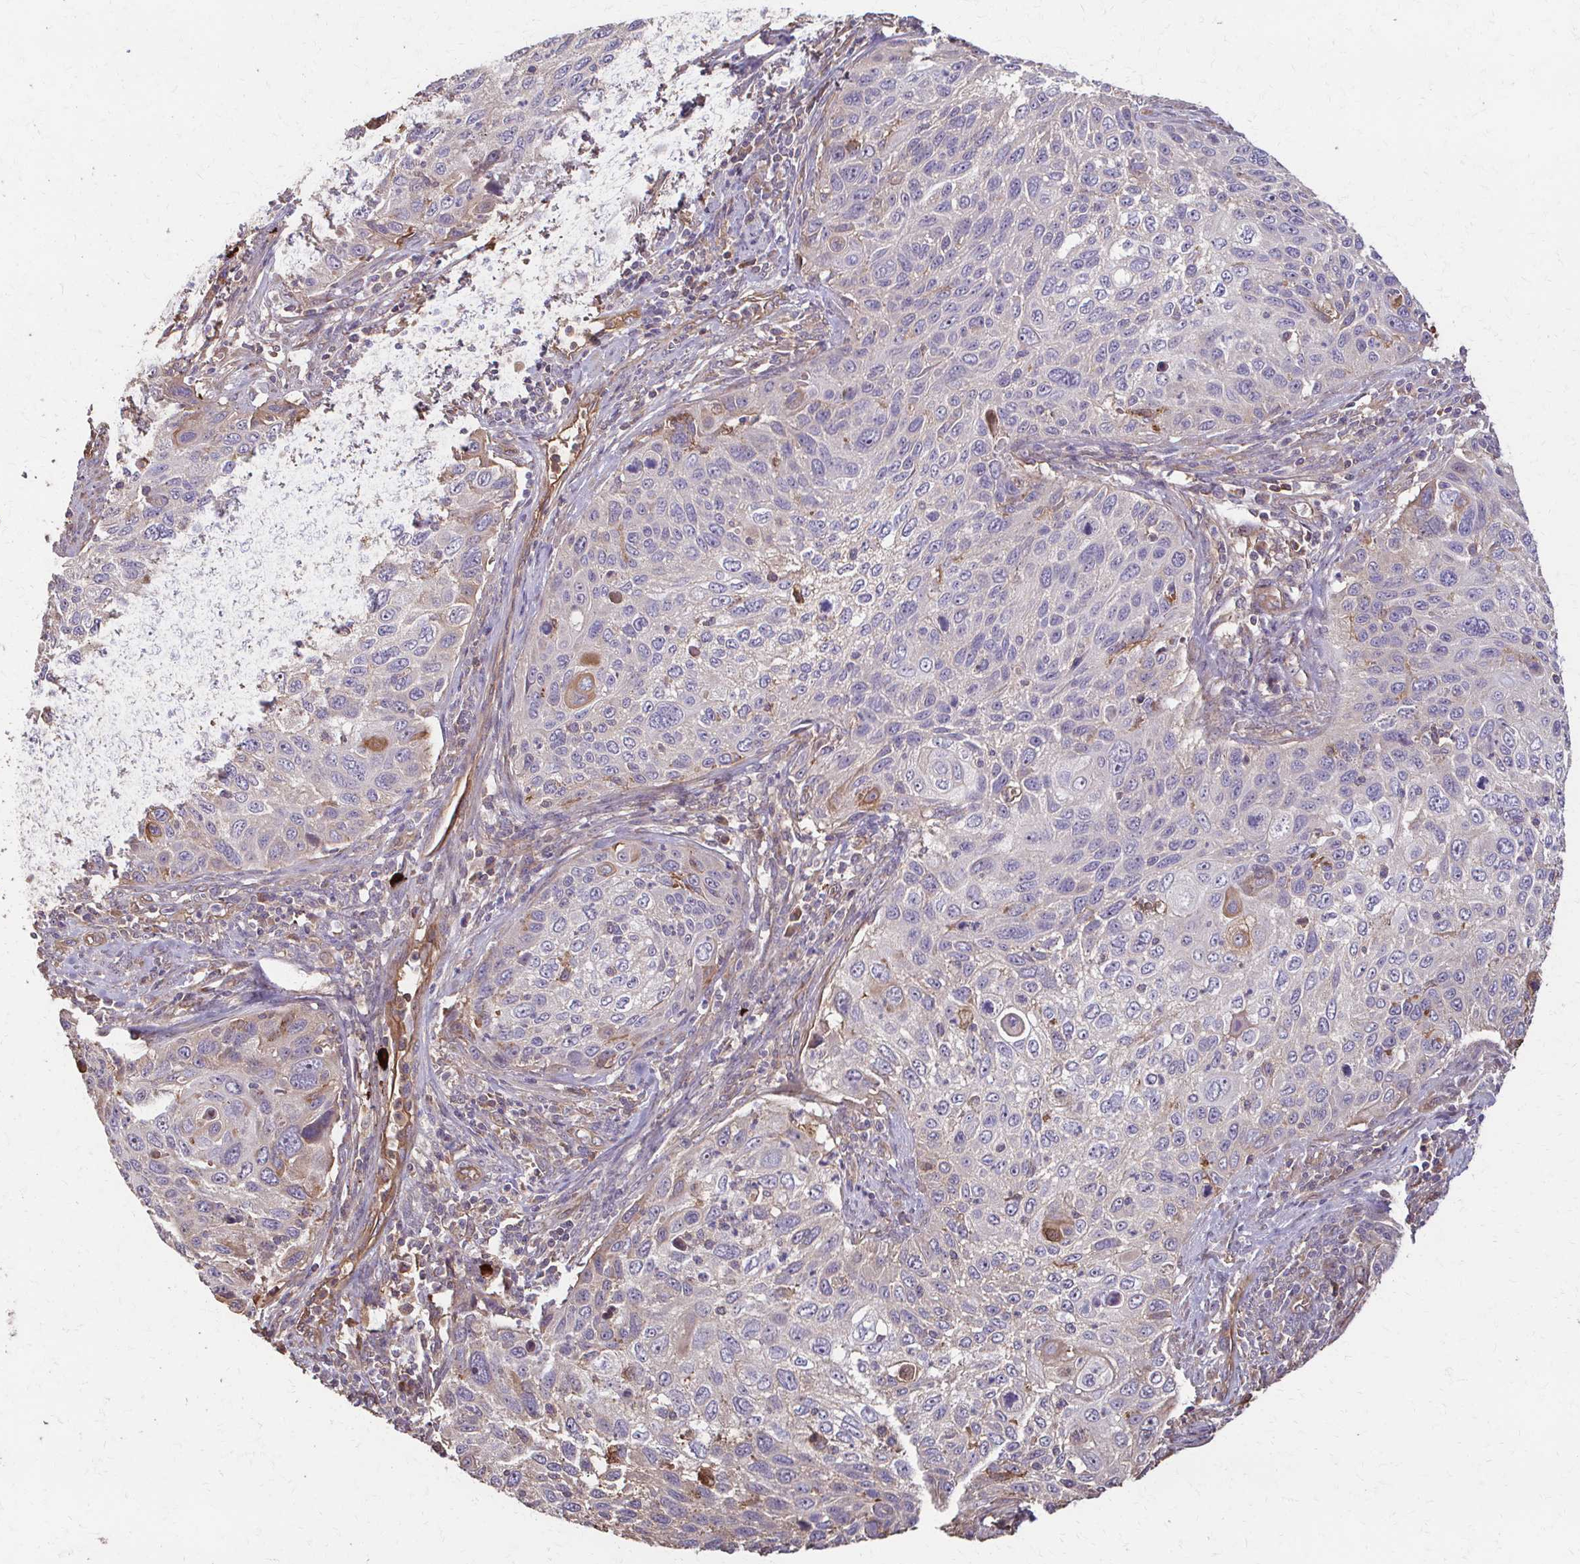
{"staining": {"intensity": "negative", "quantity": "none", "location": "none"}, "tissue": "cervical cancer", "cell_type": "Tumor cells", "image_type": "cancer", "snomed": [{"axis": "morphology", "description": "Squamous cell carcinoma, NOS"}, {"axis": "topography", "description": "Cervix"}], "caption": "Immunohistochemistry (IHC) micrograph of neoplastic tissue: cervical cancer (squamous cell carcinoma) stained with DAB shows no significant protein staining in tumor cells.", "gene": "IL18BP", "patient": {"sex": "female", "age": 70}}